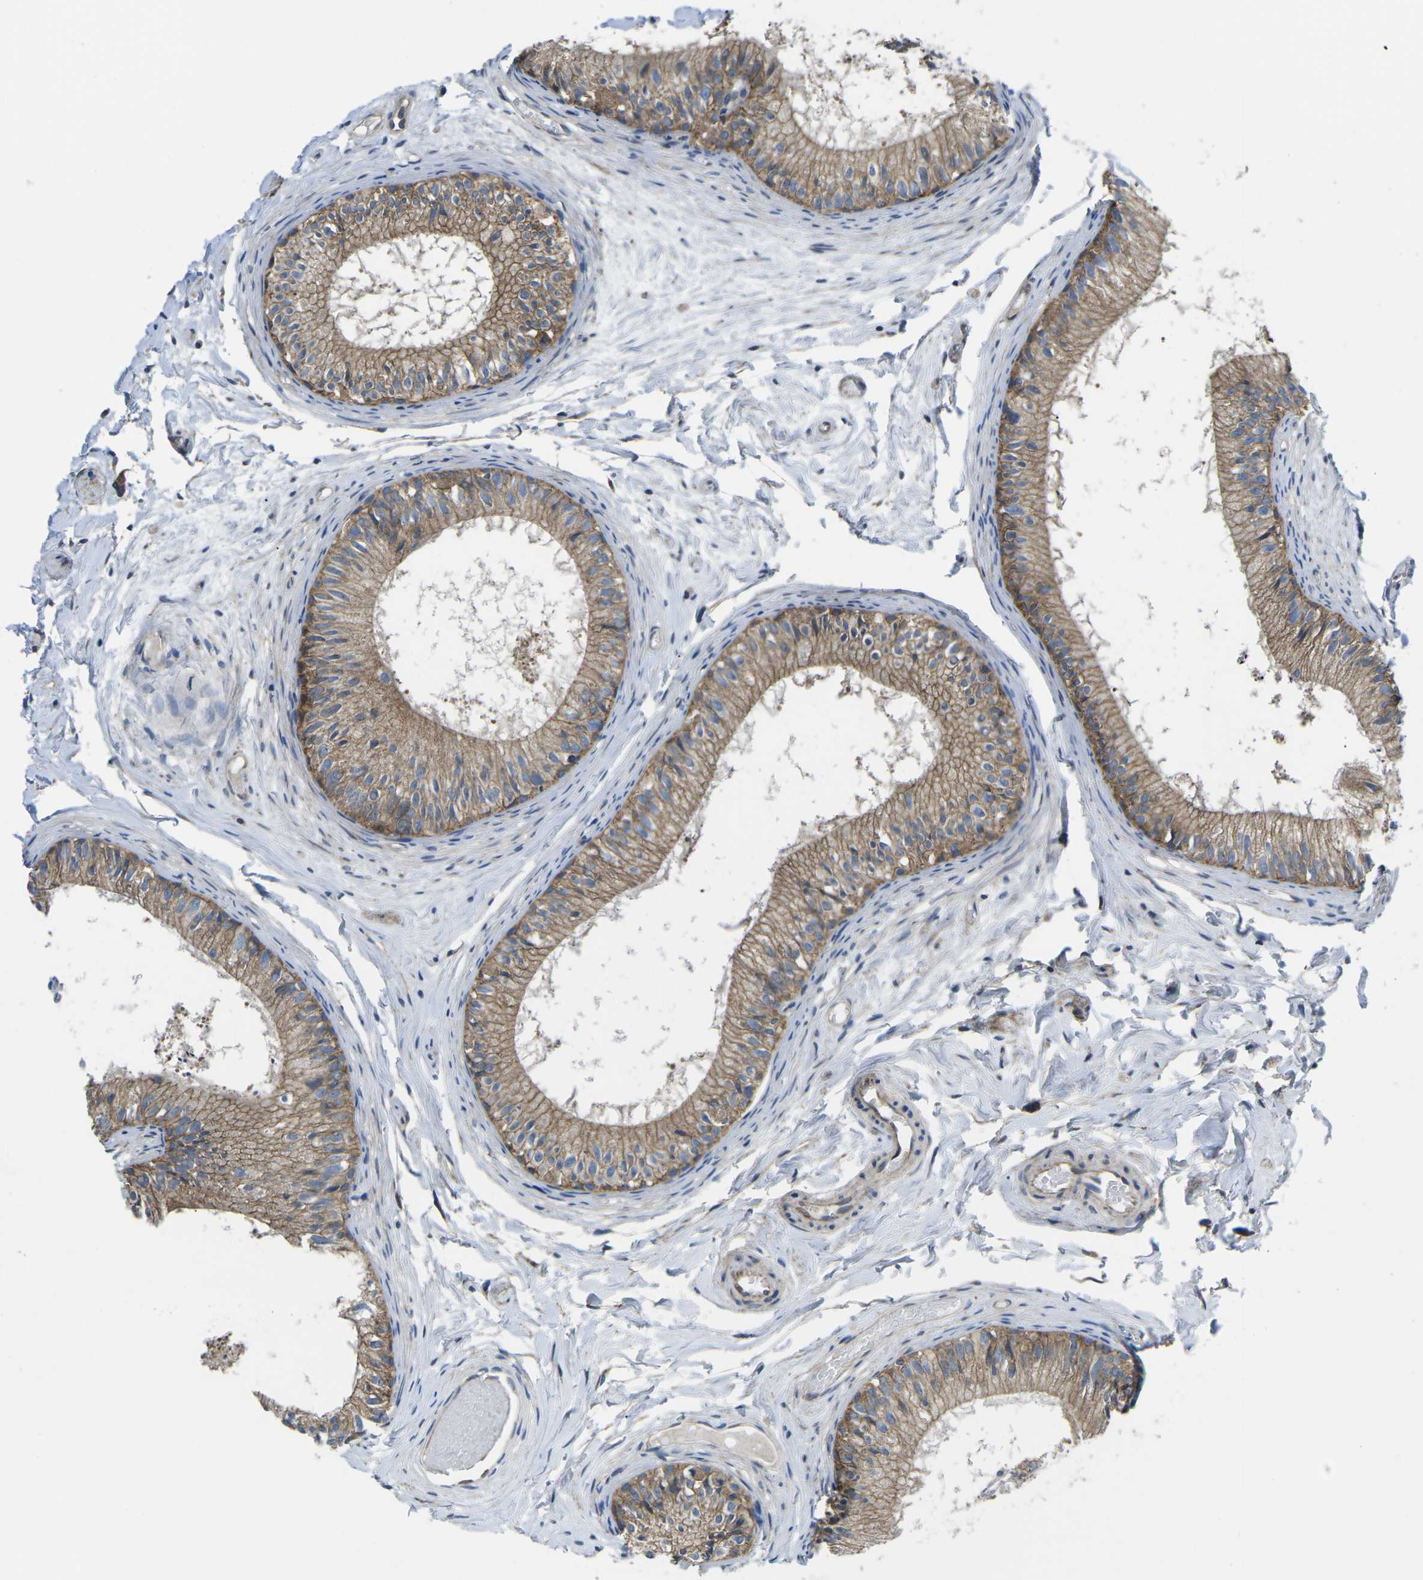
{"staining": {"intensity": "strong", "quantity": ">75%", "location": "cytoplasmic/membranous"}, "tissue": "epididymis", "cell_type": "Glandular cells", "image_type": "normal", "snomed": [{"axis": "morphology", "description": "Normal tissue, NOS"}, {"axis": "topography", "description": "Epididymis"}], "caption": "IHC image of normal epididymis: human epididymis stained using IHC reveals high levels of strong protein expression localized specifically in the cytoplasmic/membranous of glandular cells, appearing as a cytoplasmic/membranous brown color.", "gene": "DLG1", "patient": {"sex": "male", "age": 46}}